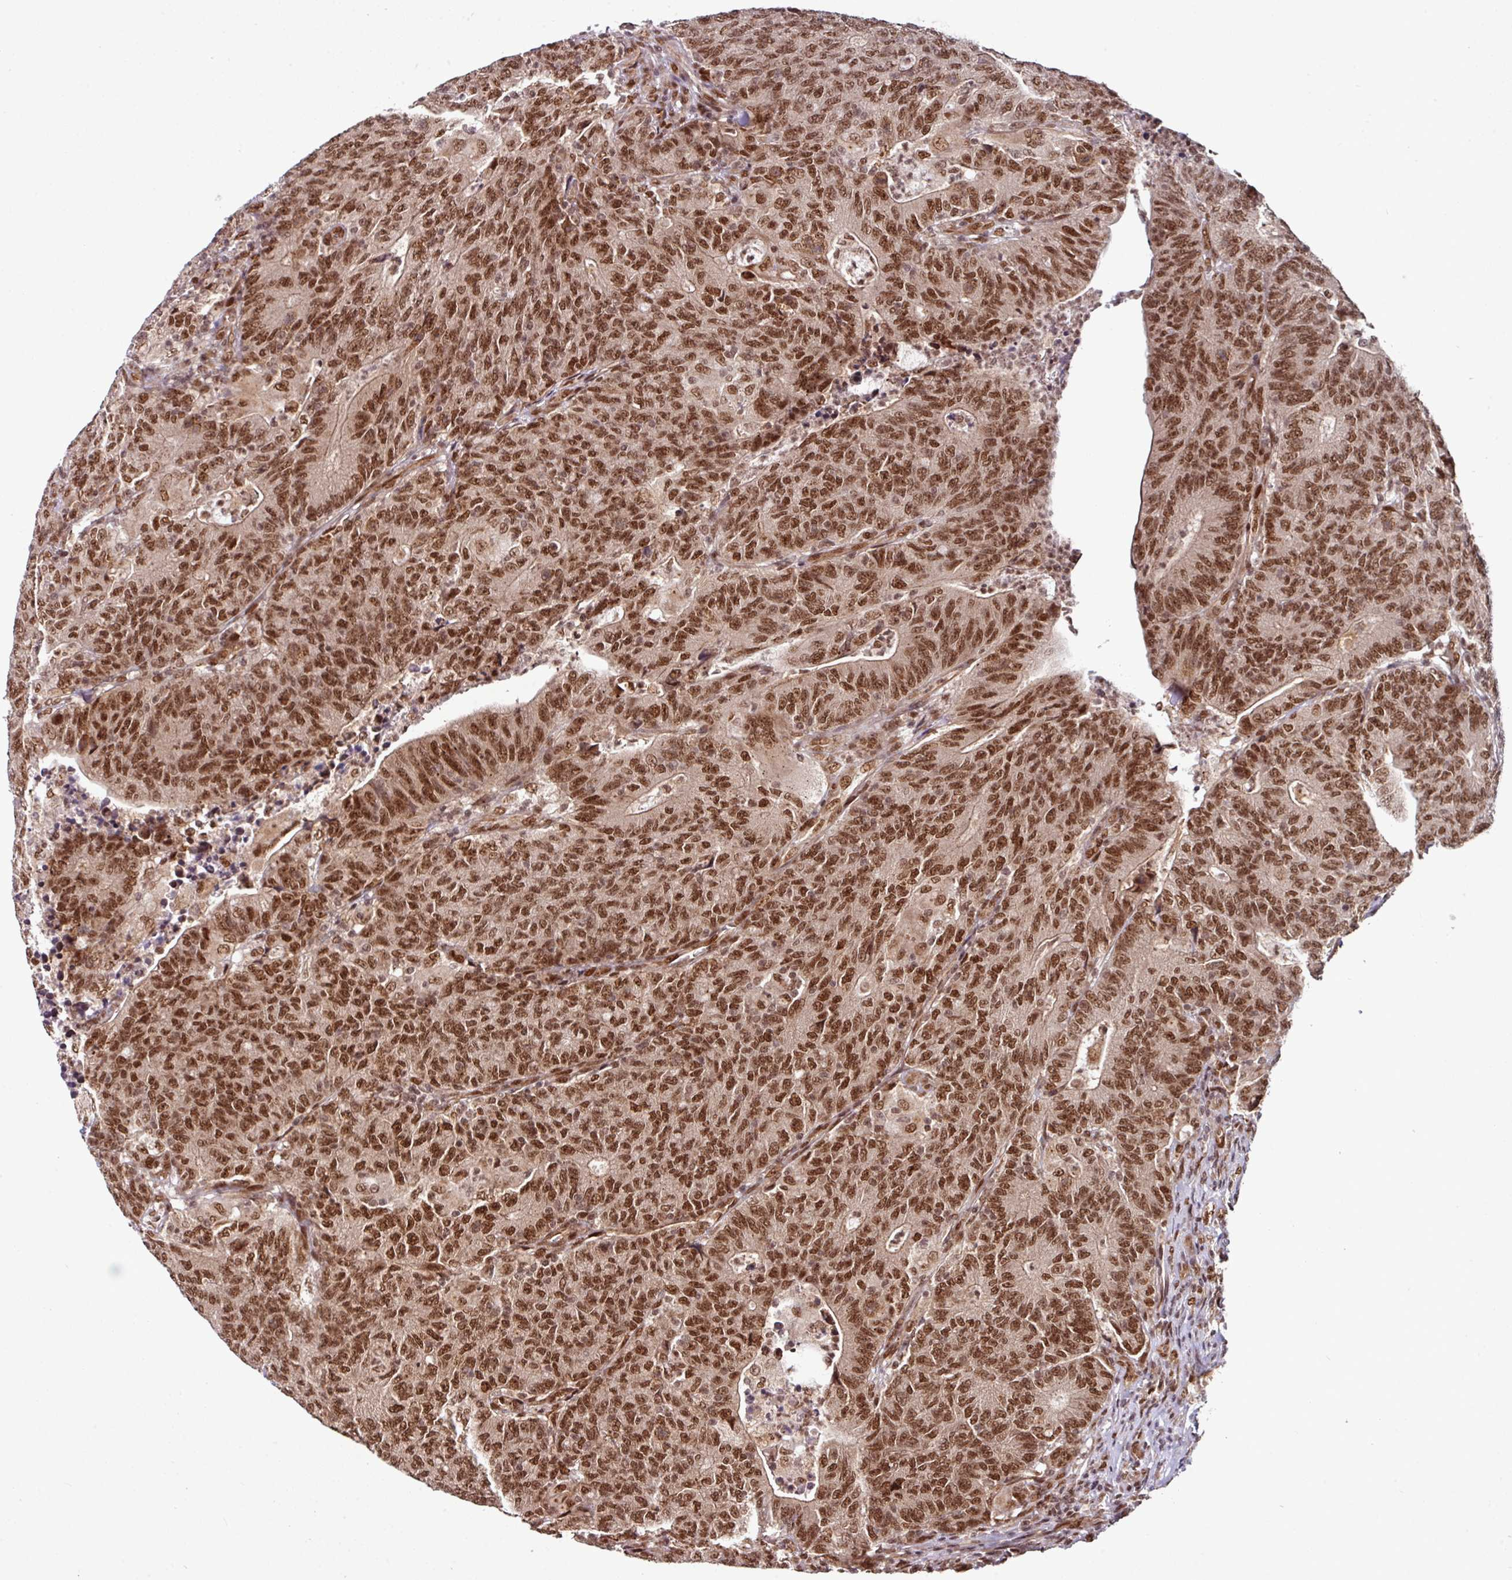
{"staining": {"intensity": "strong", "quantity": ">75%", "location": "nuclear"}, "tissue": "colorectal cancer", "cell_type": "Tumor cells", "image_type": "cancer", "snomed": [{"axis": "morphology", "description": "Adenocarcinoma, NOS"}, {"axis": "topography", "description": "Colon"}], "caption": "The immunohistochemical stain shows strong nuclear expression in tumor cells of colorectal cancer tissue. The staining was performed using DAB (3,3'-diaminobenzidine) to visualize the protein expression in brown, while the nuclei were stained in blue with hematoxylin (Magnification: 20x).", "gene": "MORF4L2", "patient": {"sex": "female", "age": 75}}